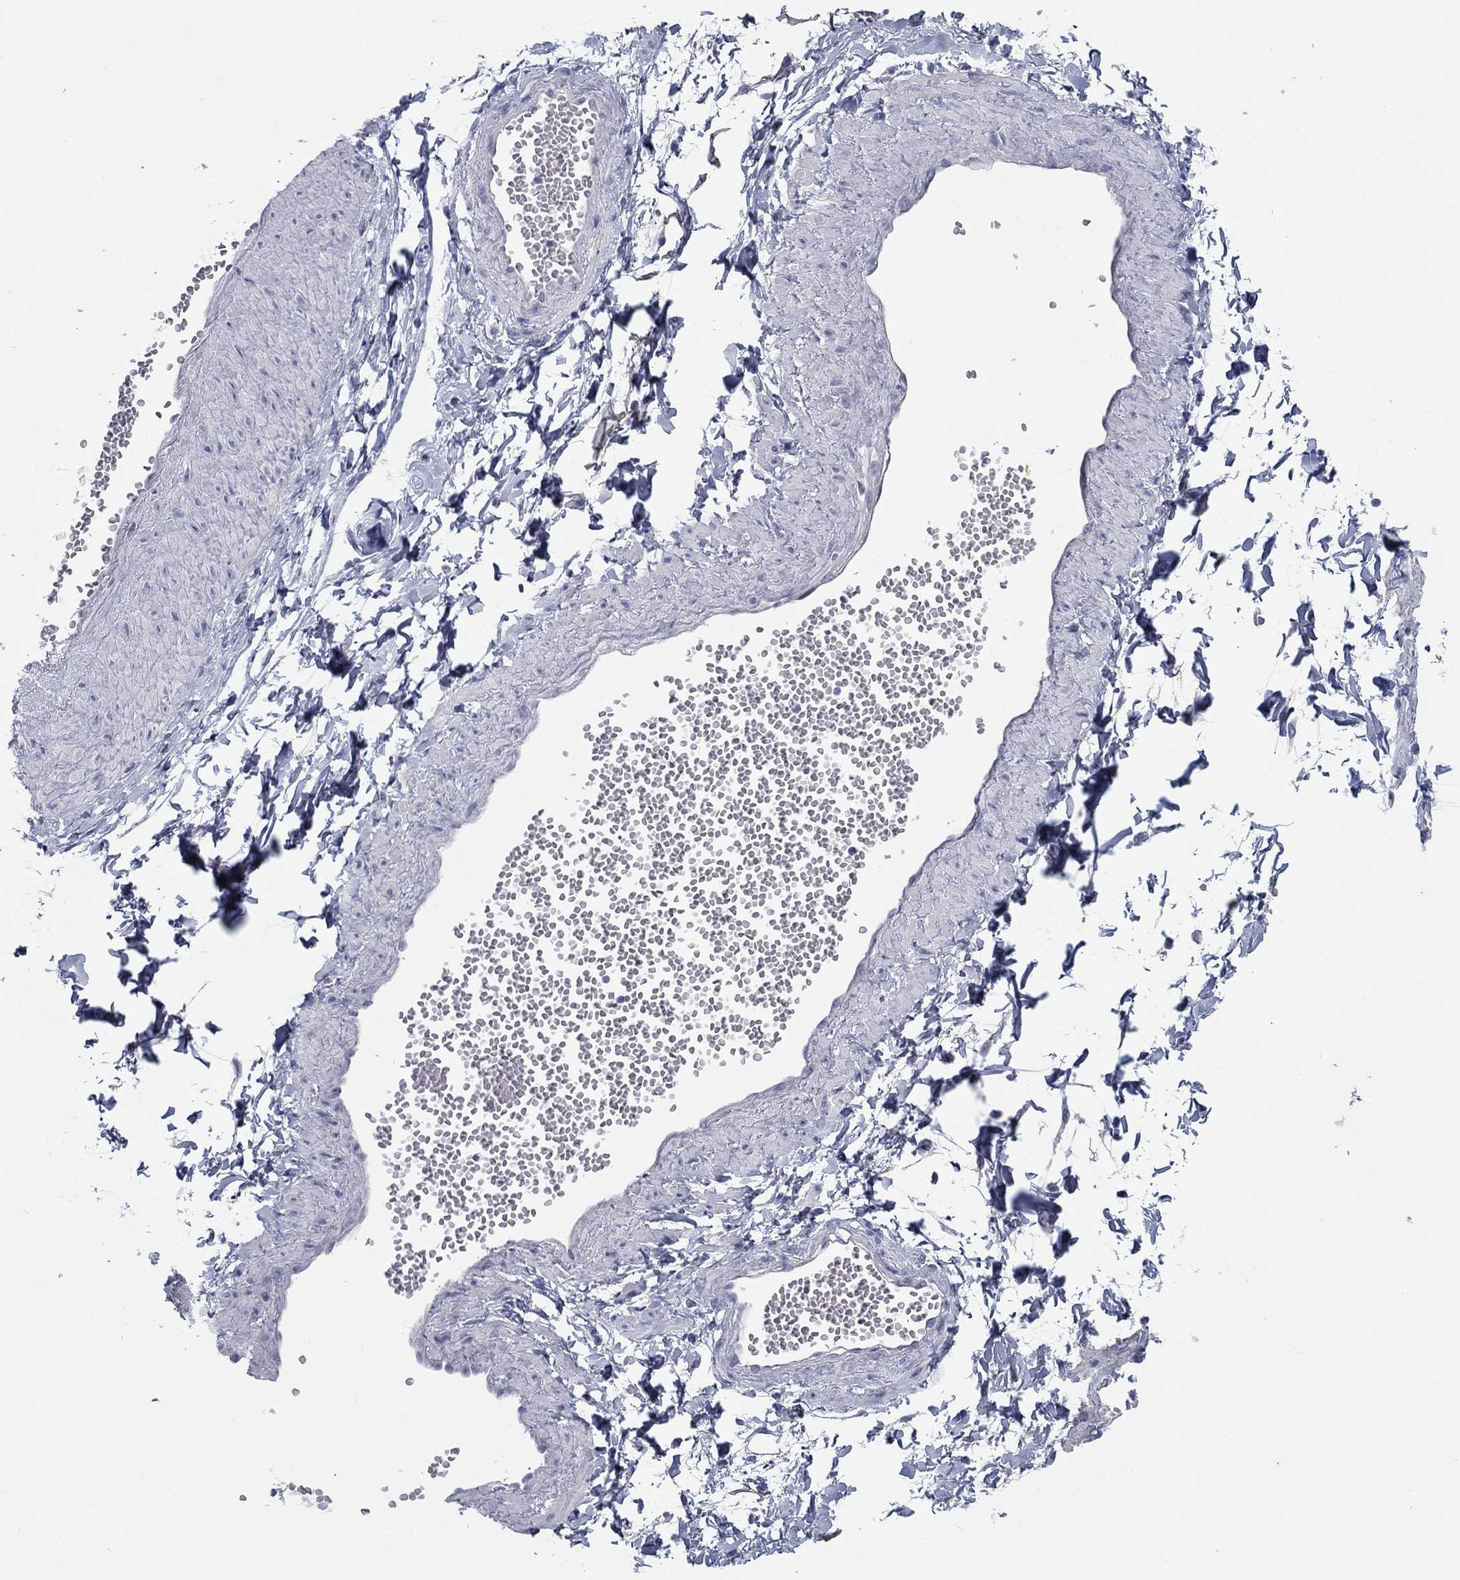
{"staining": {"intensity": "negative", "quantity": "none", "location": "none"}, "tissue": "adipose tissue", "cell_type": "Adipocytes", "image_type": "normal", "snomed": [{"axis": "morphology", "description": "Normal tissue, NOS"}, {"axis": "topography", "description": "Smooth muscle"}, {"axis": "topography", "description": "Peripheral nerve tissue"}], "caption": "High magnification brightfield microscopy of unremarkable adipose tissue stained with DAB (brown) and counterstained with hematoxylin (blue): adipocytes show no significant expression. Nuclei are stained in blue.", "gene": "PLS1", "patient": {"sex": "male", "age": 22}}